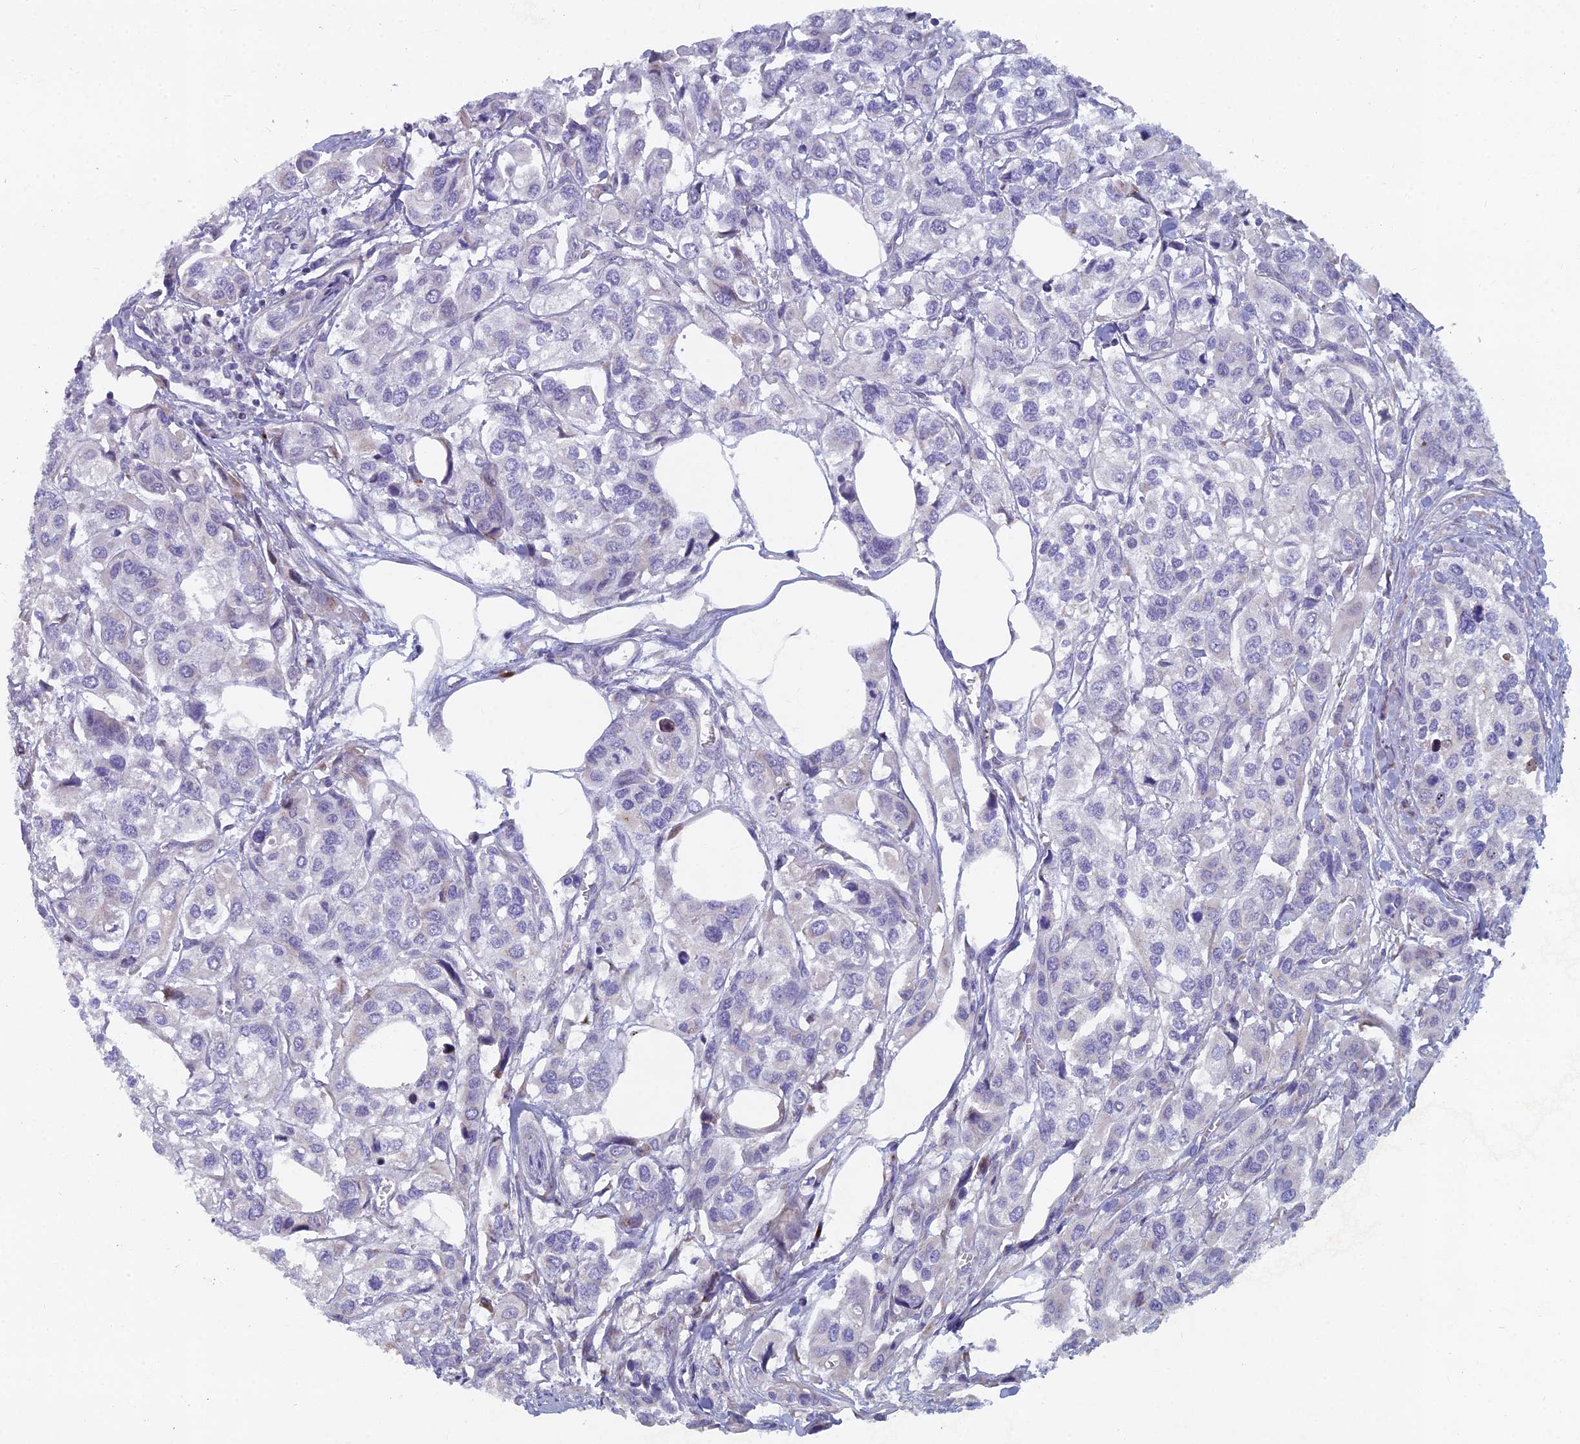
{"staining": {"intensity": "negative", "quantity": "none", "location": "none"}, "tissue": "urothelial cancer", "cell_type": "Tumor cells", "image_type": "cancer", "snomed": [{"axis": "morphology", "description": "Urothelial carcinoma, High grade"}, {"axis": "topography", "description": "Urinary bladder"}], "caption": "Immunohistochemistry micrograph of urothelial cancer stained for a protein (brown), which shows no positivity in tumor cells.", "gene": "B9D2", "patient": {"sex": "male", "age": 67}}